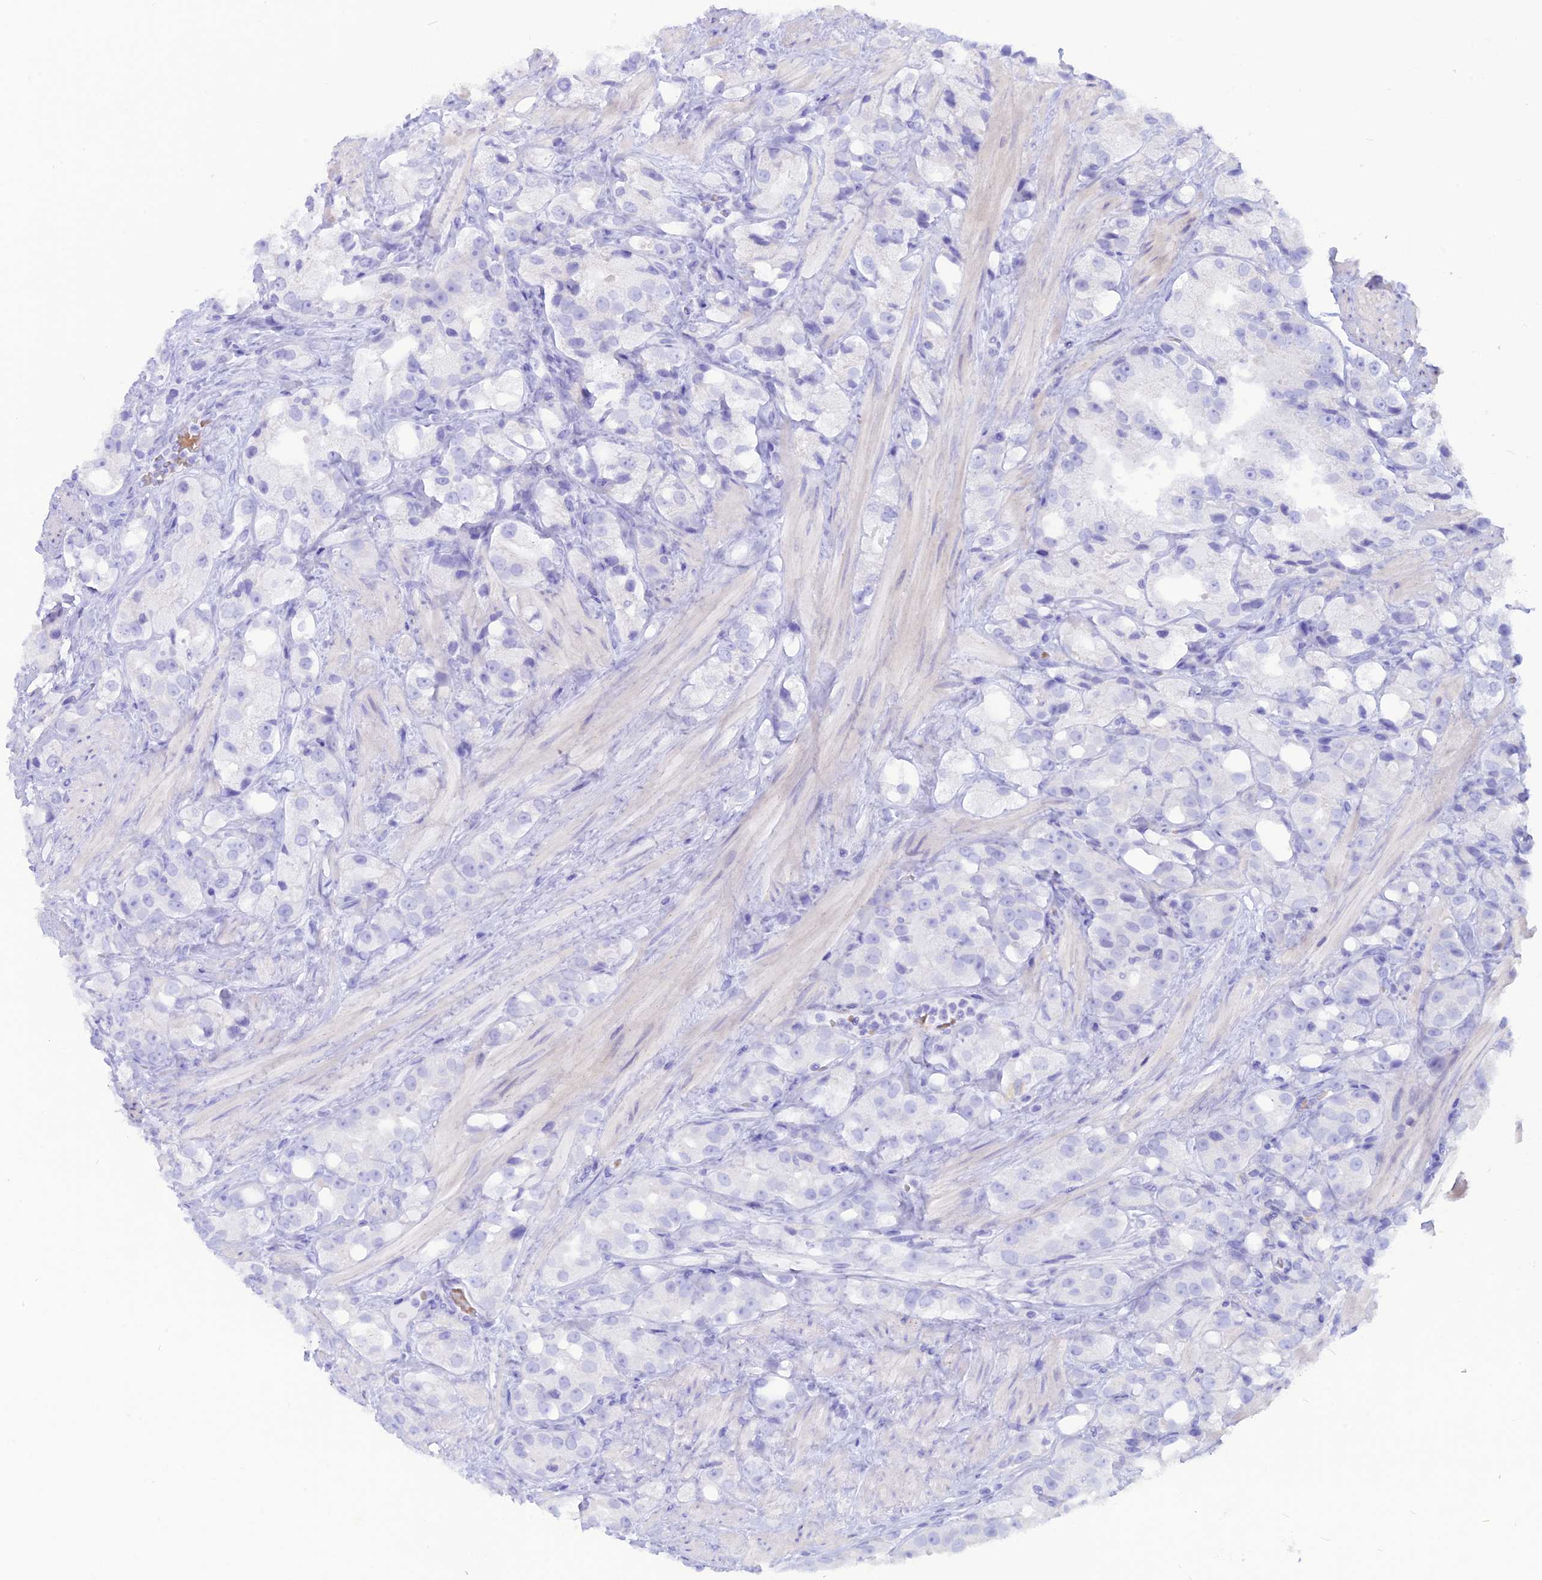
{"staining": {"intensity": "negative", "quantity": "none", "location": "none"}, "tissue": "prostate cancer", "cell_type": "Tumor cells", "image_type": "cancer", "snomed": [{"axis": "morphology", "description": "Adenocarcinoma, NOS"}, {"axis": "topography", "description": "Prostate"}], "caption": "DAB immunohistochemical staining of human prostate adenocarcinoma reveals no significant expression in tumor cells. (IHC, brightfield microscopy, high magnification).", "gene": "GLYATL1", "patient": {"sex": "male", "age": 79}}